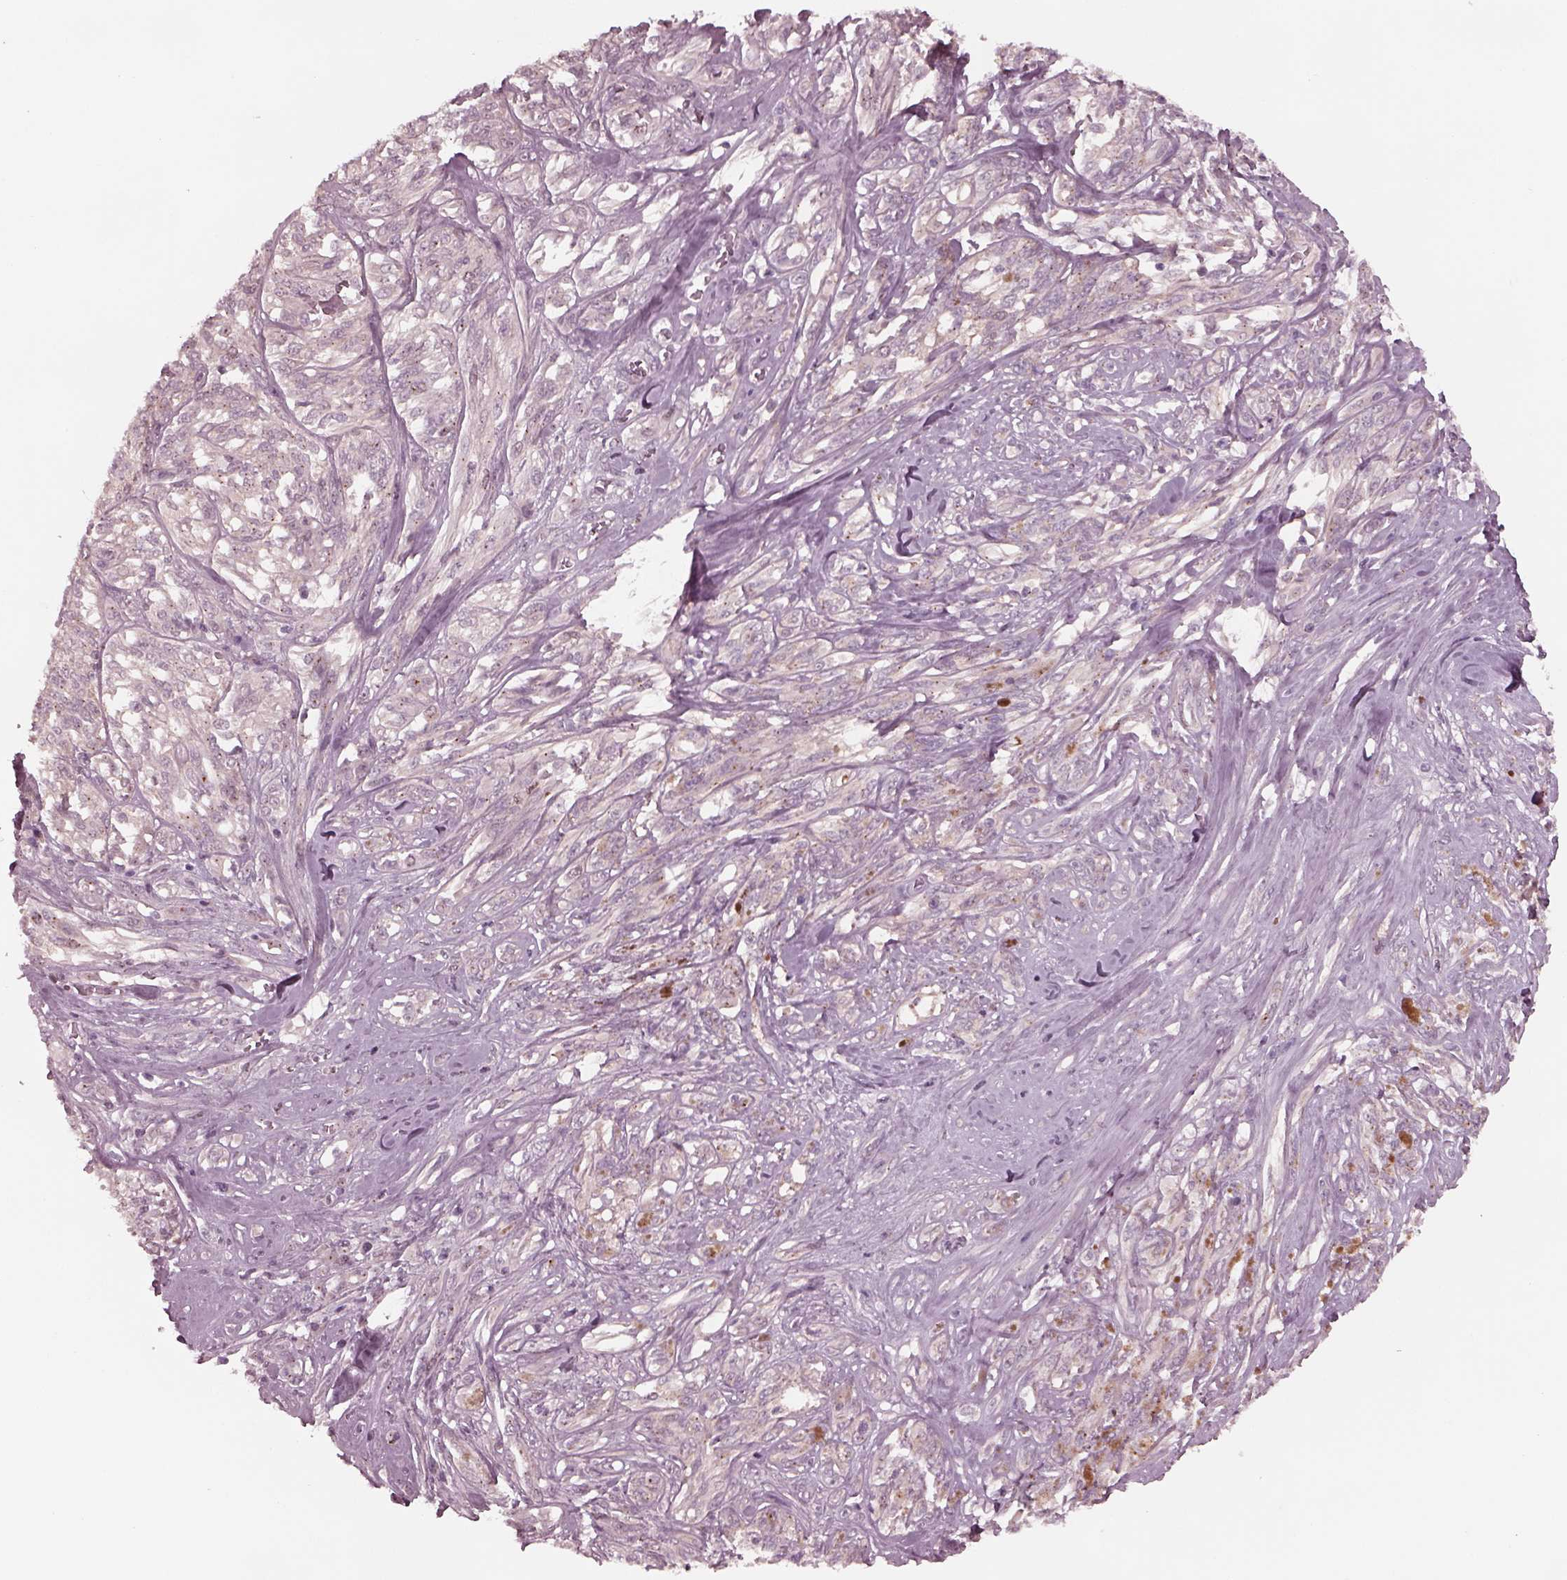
{"staining": {"intensity": "negative", "quantity": "none", "location": "none"}, "tissue": "melanoma", "cell_type": "Tumor cells", "image_type": "cancer", "snomed": [{"axis": "morphology", "description": "Malignant melanoma, NOS"}, {"axis": "topography", "description": "Skin"}], "caption": "Malignant melanoma was stained to show a protein in brown. There is no significant positivity in tumor cells. (Immunohistochemistry (ihc), brightfield microscopy, high magnification).", "gene": "SAXO1", "patient": {"sex": "female", "age": 91}}